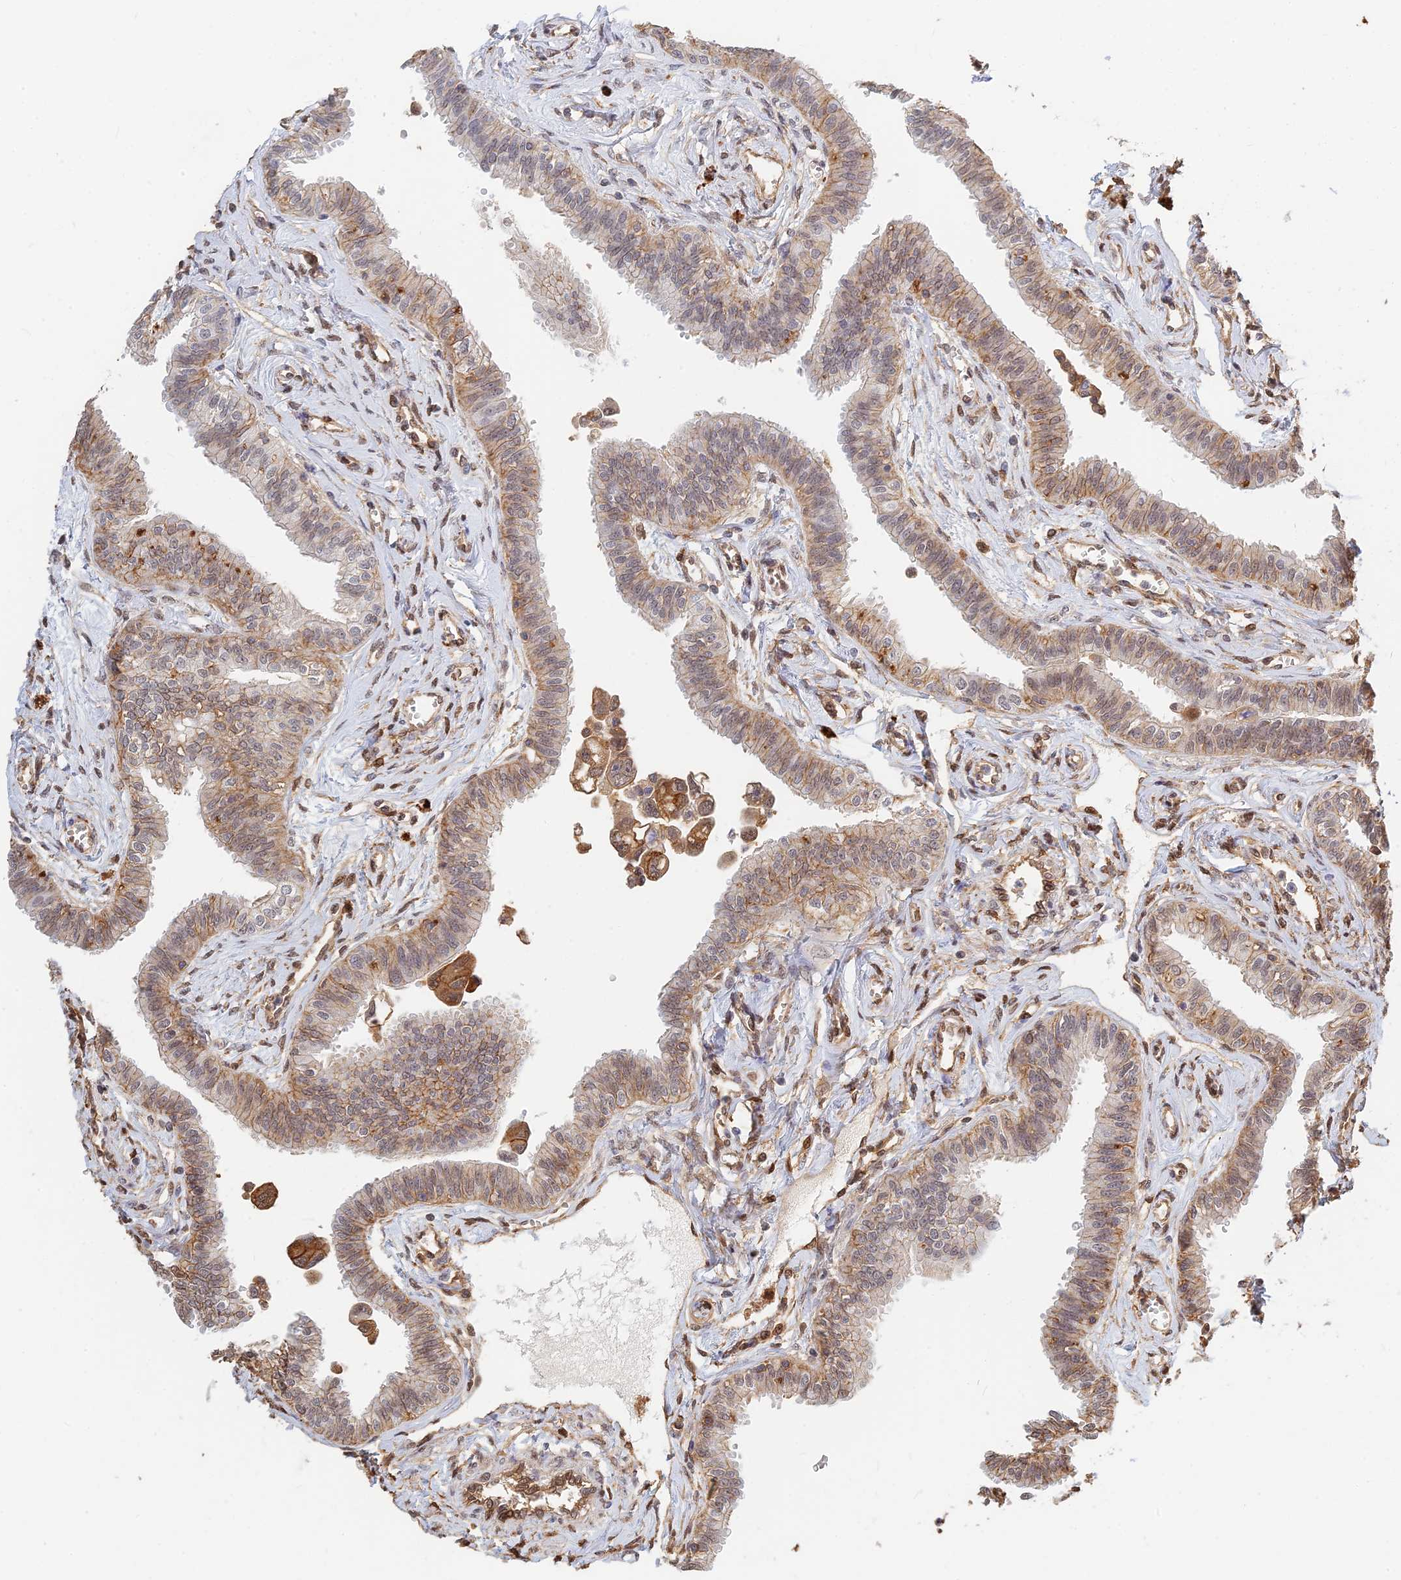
{"staining": {"intensity": "weak", "quantity": "25%-75%", "location": "cytoplasmic/membranous,nuclear"}, "tissue": "fallopian tube", "cell_type": "Glandular cells", "image_type": "normal", "snomed": [{"axis": "morphology", "description": "Normal tissue, NOS"}, {"axis": "morphology", "description": "Carcinoma, NOS"}, {"axis": "topography", "description": "Fallopian tube"}, {"axis": "topography", "description": "Ovary"}], "caption": "Protein analysis of normal fallopian tube reveals weak cytoplasmic/membranous,nuclear positivity in approximately 25%-75% of glandular cells. (DAB (3,3'-diaminobenzidine) = brown stain, brightfield microscopy at high magnification).", "gene": "LRRN3", "patient": {"sex": "female", "age": 59}}